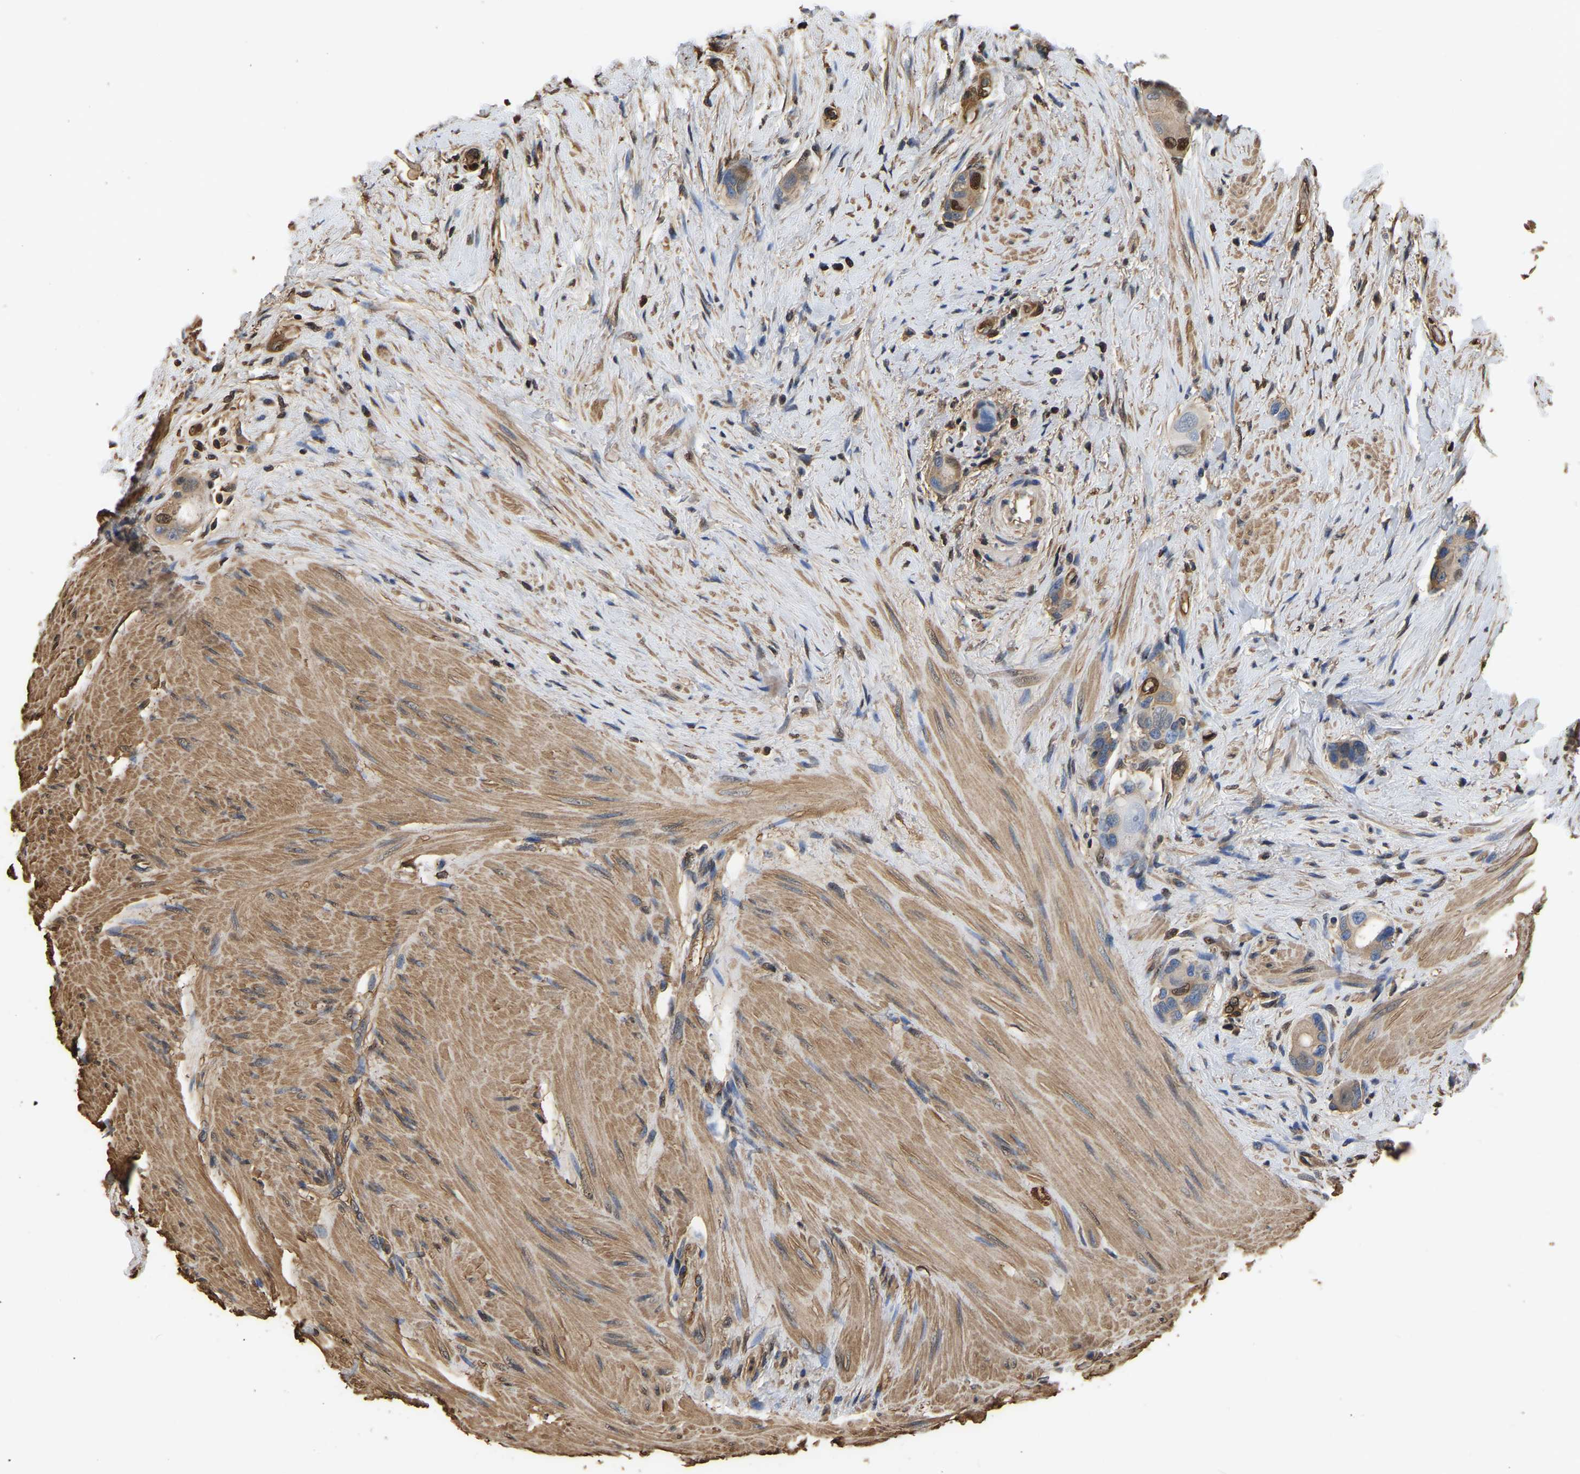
{"staining": {"intensity": "moderate", "quantity": ">75%", "location": "cytoplasmic/membranous,nuclear"}, "tissue": "colorectal cancer", "cell_type": "Tumor cells", "image_type": "cancer", "snomed": [{"axis": "morphology", "description": "Adenocarcinoma, NOS"}, {"axis": "topography", "description": "Rectum"}], "caption": "The immunohistochemical stain shows moderate cytoplasmic/membranous and nuclear expression in tumor cells of adenocarcinoma (colorectal) tissue.", "gene": "LDHB", "patient": {"sex": "male", "age": 51}}